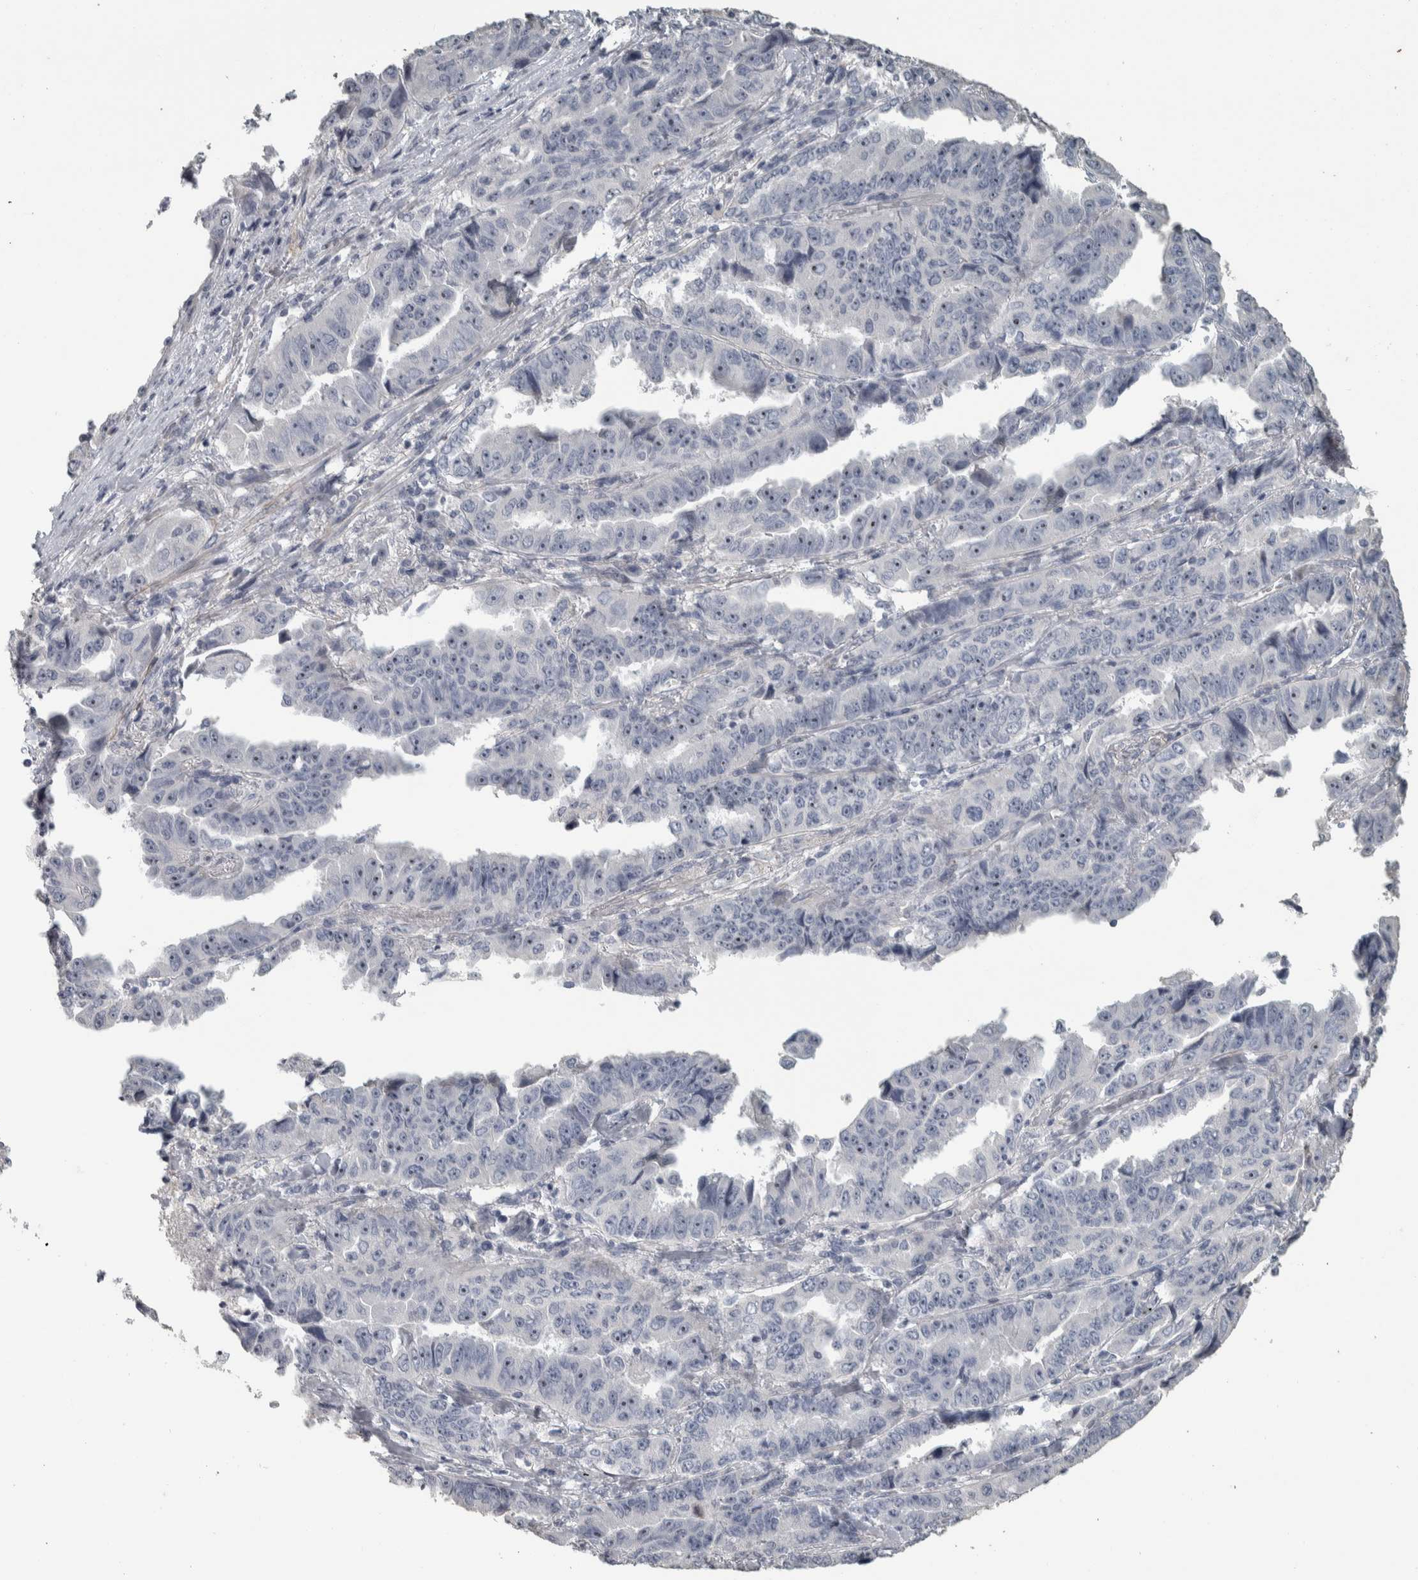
{"staining": {"intensity": "negative", "quantity": "none", "location": "none"}, "tissue": "lung cancer", "cell_type": "Tumor cells", "image_type": "cancer", "snomed": [{"axis": "morphology", "description": "Adenocarcinoma, NOS"}, {"axis": "topography", "description": "Lung"}], "caption": "There is no significant expression in tumor cells of lung adenocarcinoma.", "gene": "DCAF10", "patient": {"sex": "female", "age": 51}}